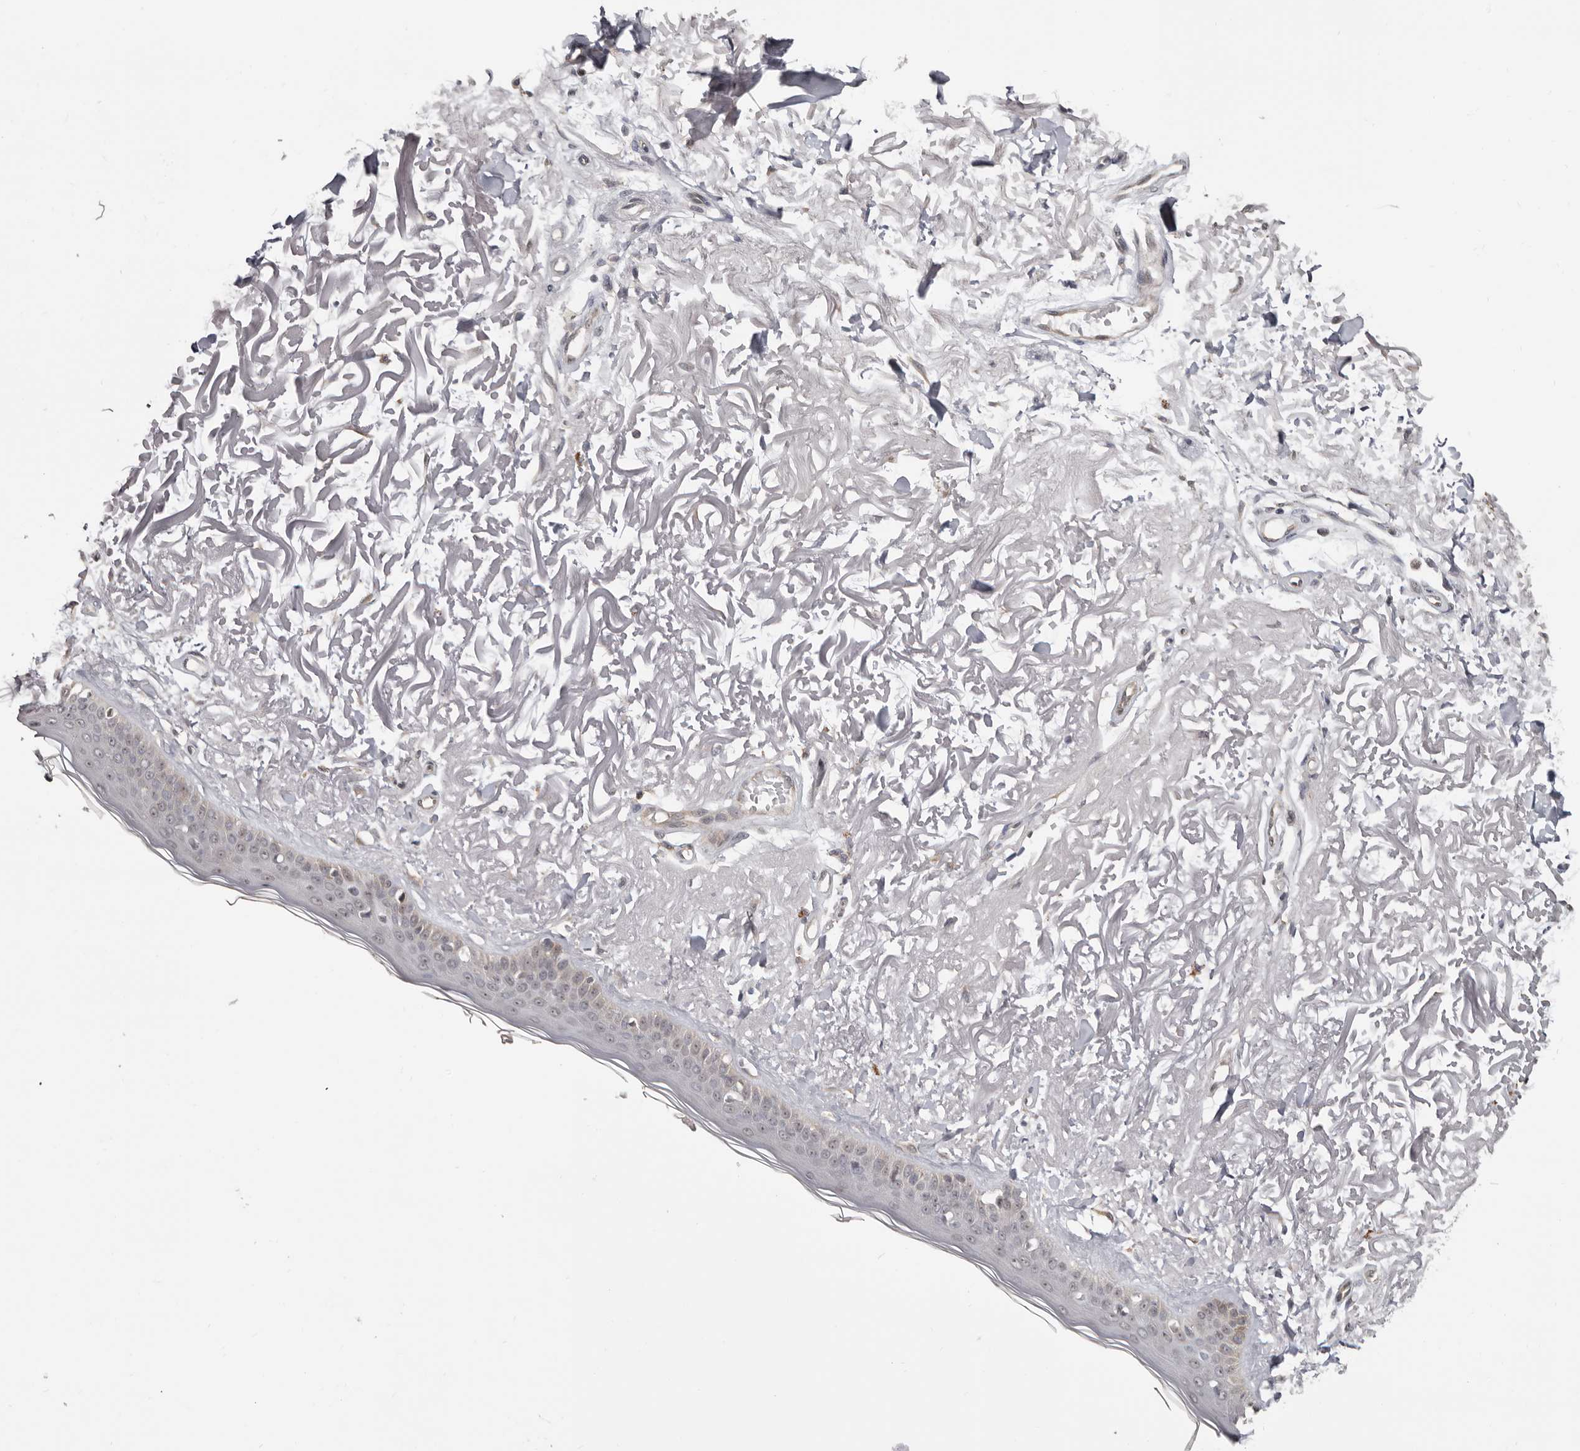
{"staining": {"intensity": "negative", "quantity": "none", "location": "none"}, "tissue": "skin", "cell_type": "Fibroblasts", "image_type": "normal", "snomed": [{"axis": "morphology", "description": "Normal tissue, NOS"}, {"axis": "topography", "description": "Skin"}, {"axis": "topography", "description": "Skeletal muscle"}], "caption": "Immunohistochemical staining of normal skin reveals no significant positivity in fibroblasts.", "gene": "BAD", "patient": {"sex": "male", "age": 83}}